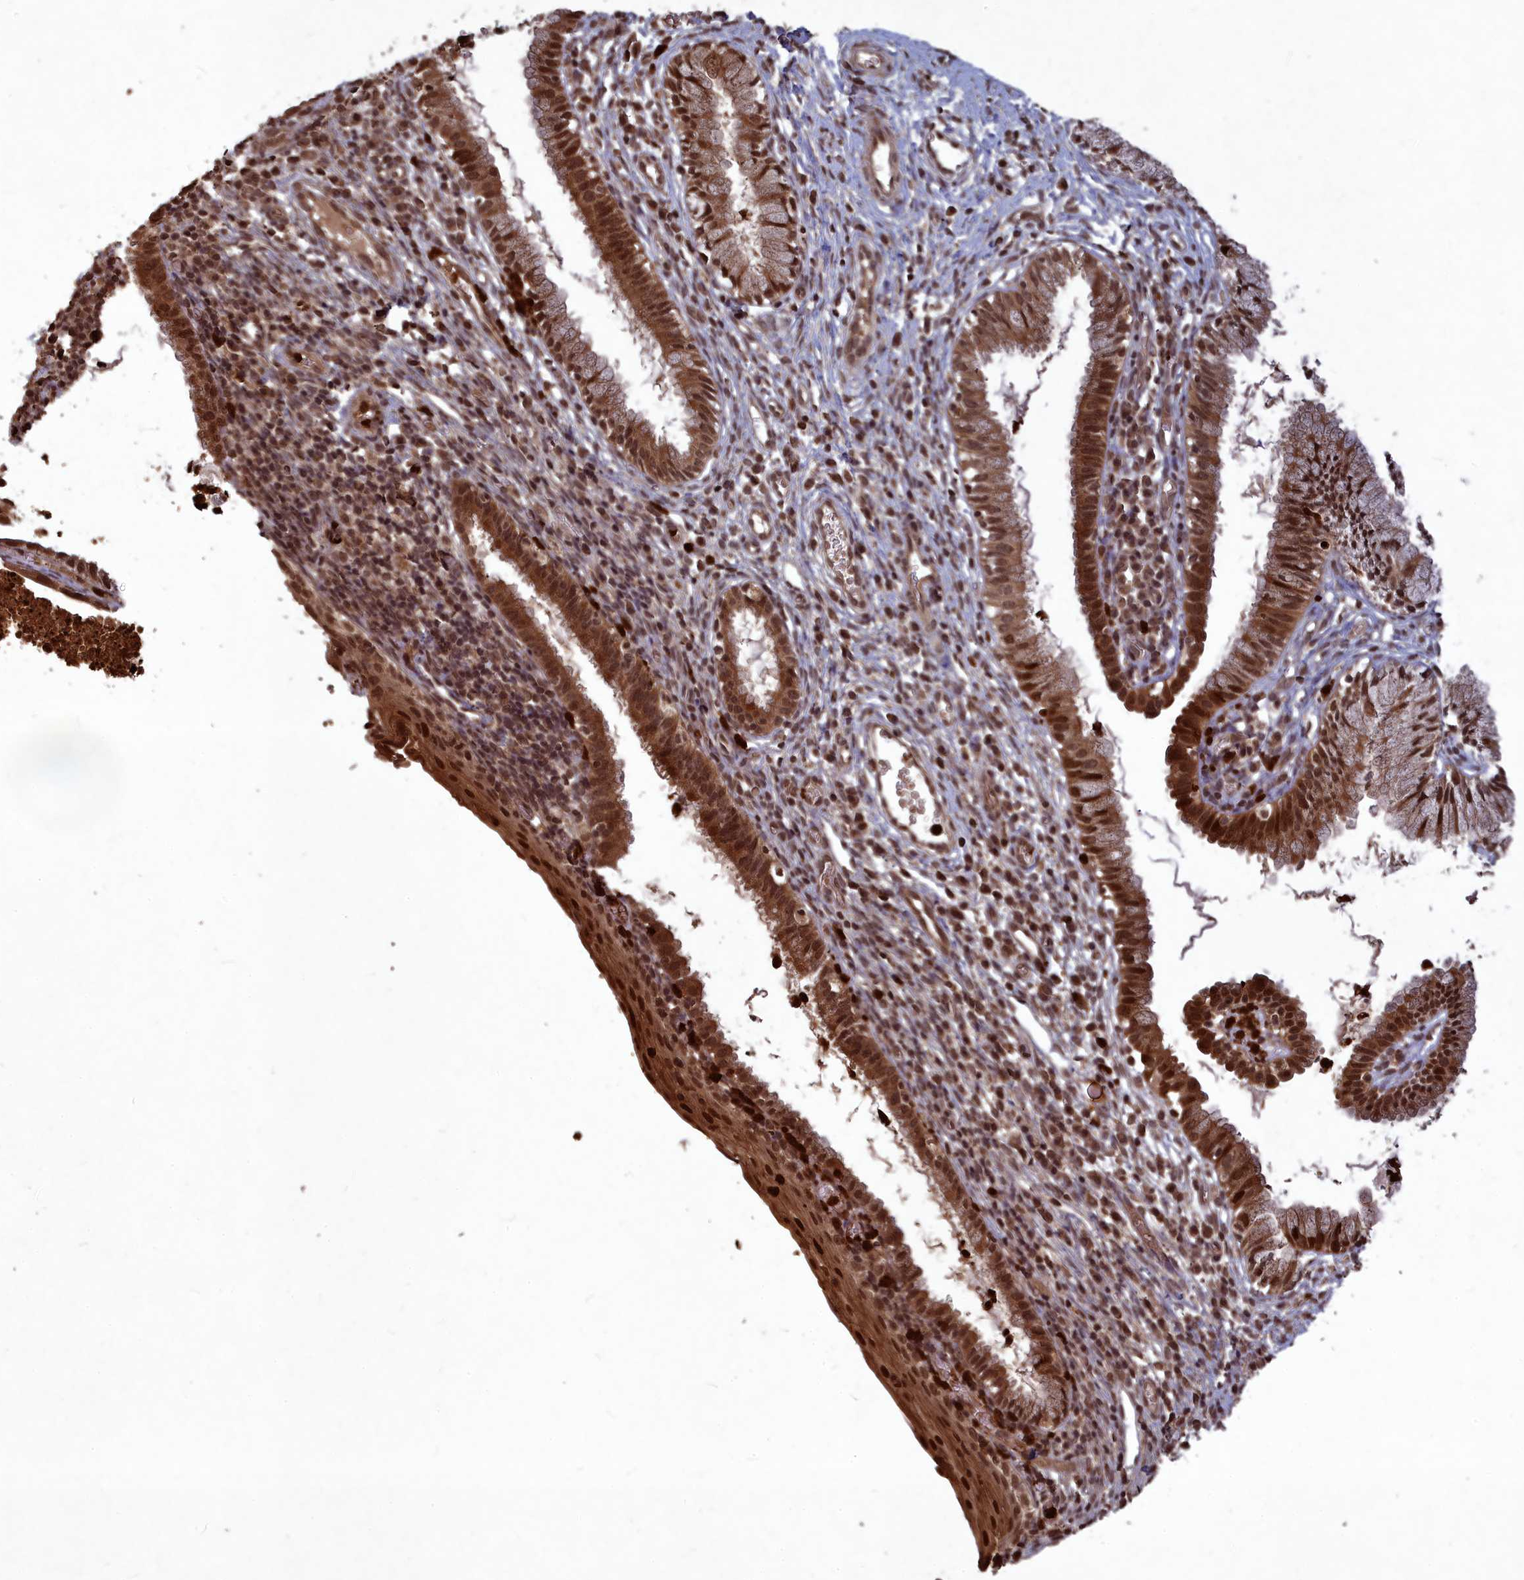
{"staining": {"intensity": "strong", "quantity": ">75%", "location": "cytoplasmic/membranous,nuclear"}, "tissue": "cervix", "cell_type": "Glandular cells", "image_type": "normal", "snomed": [{"axis": "morphology", "description": "Normal tissue, NOS"}, {"axis": "topography", "description": "Cervix"}], "caption": "Protein expression analysis of normal cervix exhibits strong cytoplasmic/membranous,nuclear staining in approximately >75% of glandular cells.", "gene": "SRMS", "patient": {"sex": "female", "age": 27}}